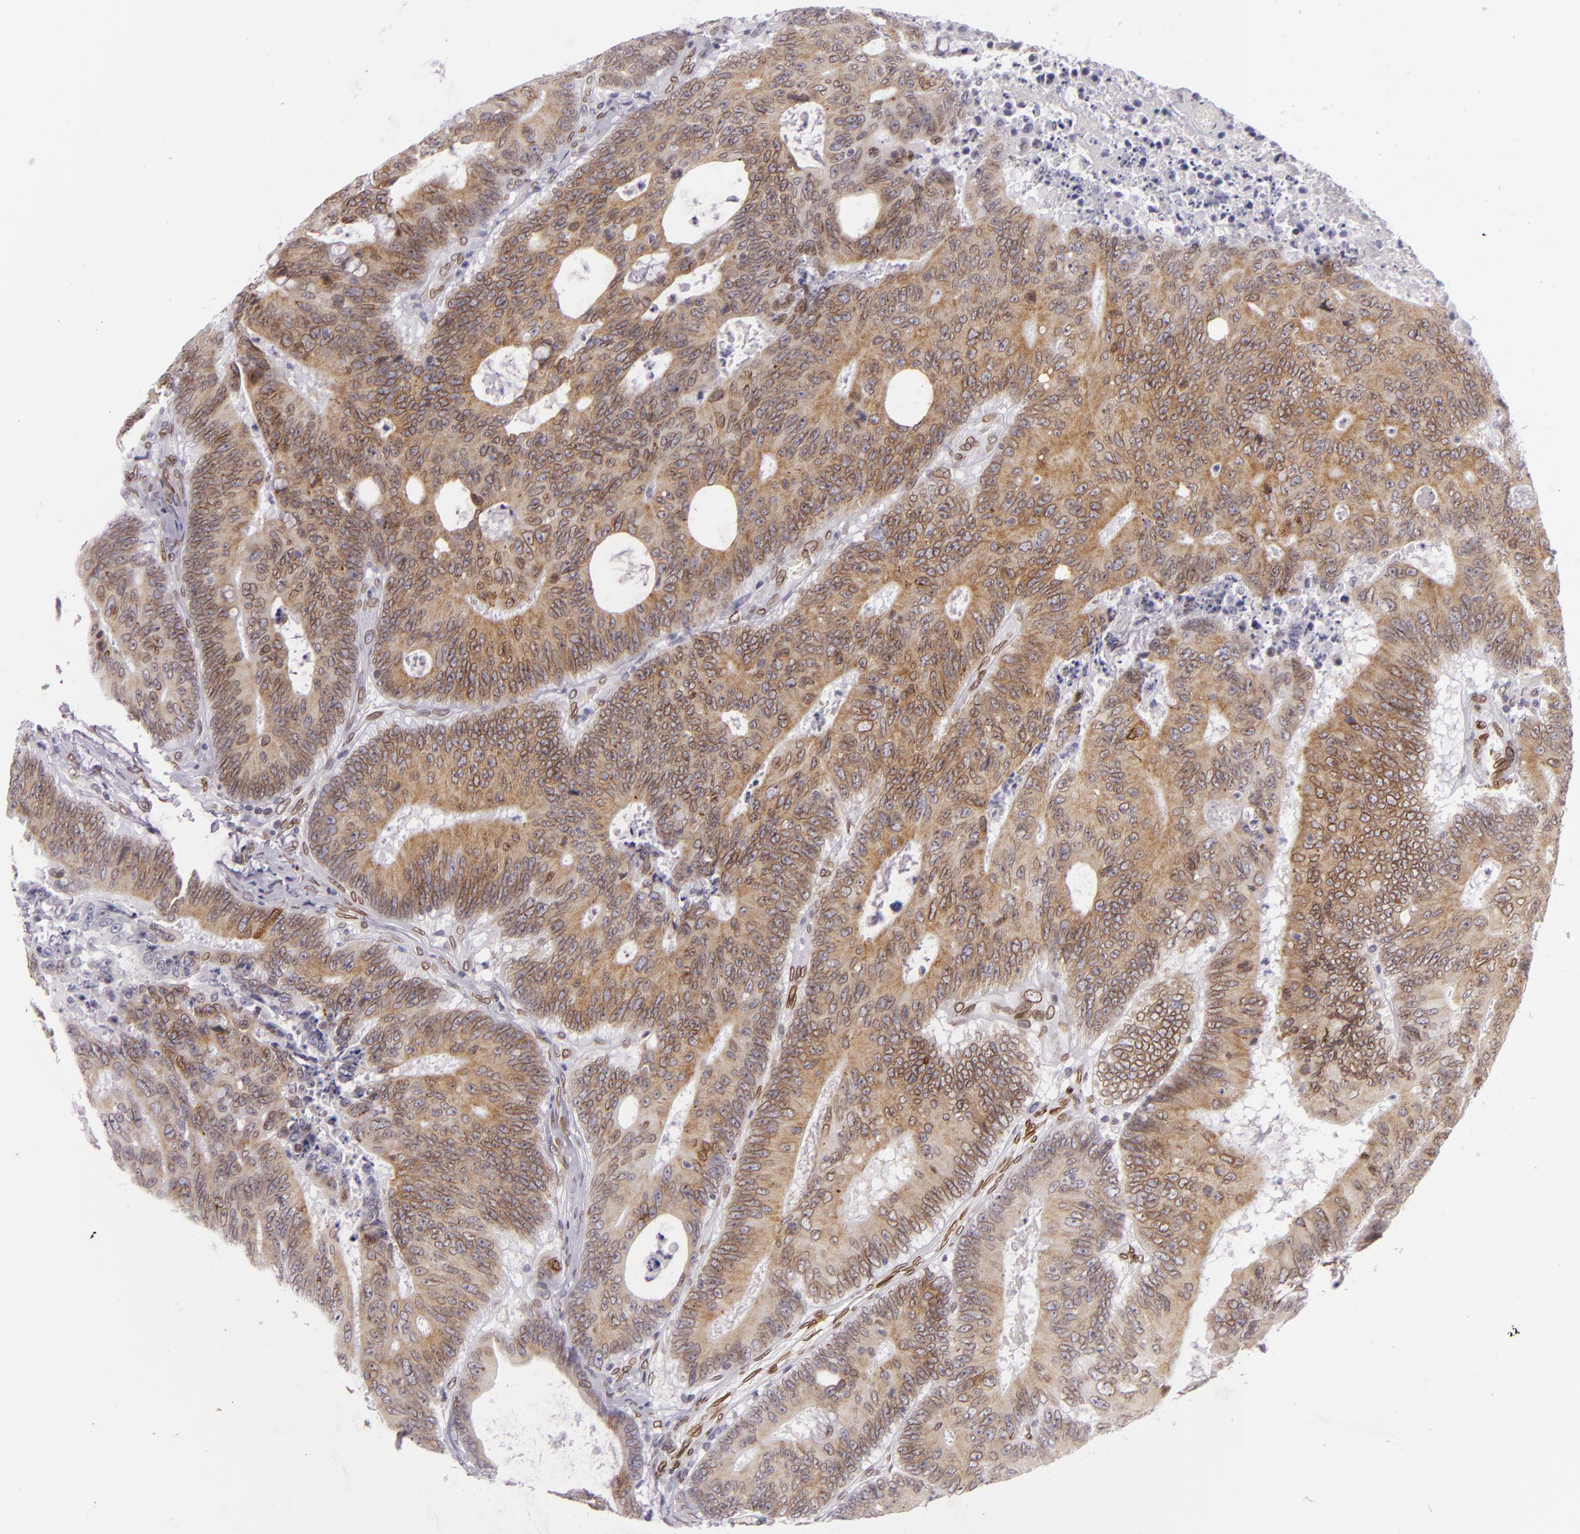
{"staining": {"intensity": "strong", "quantity": "25%-75%", "location": "cytoplasmic/membranous,nuclear"}, "tissue": "colorectal cancer", "cell_type": "Tumor cells", "image_type": "cancer", "snomed": [{"axis": "morphology", "description": "Adenocarcinoma, NOS"}, {"axis": "topography", "description": "Colon"}], "caption": "Brown immunohistochemical staining in colorectal cancer reveals strong cytoplasmic/membranous and nuclear staining in about 25%-75% of tumor cells.", "gene": "EMD", "patient": {"sex": "male", "age": 65}}